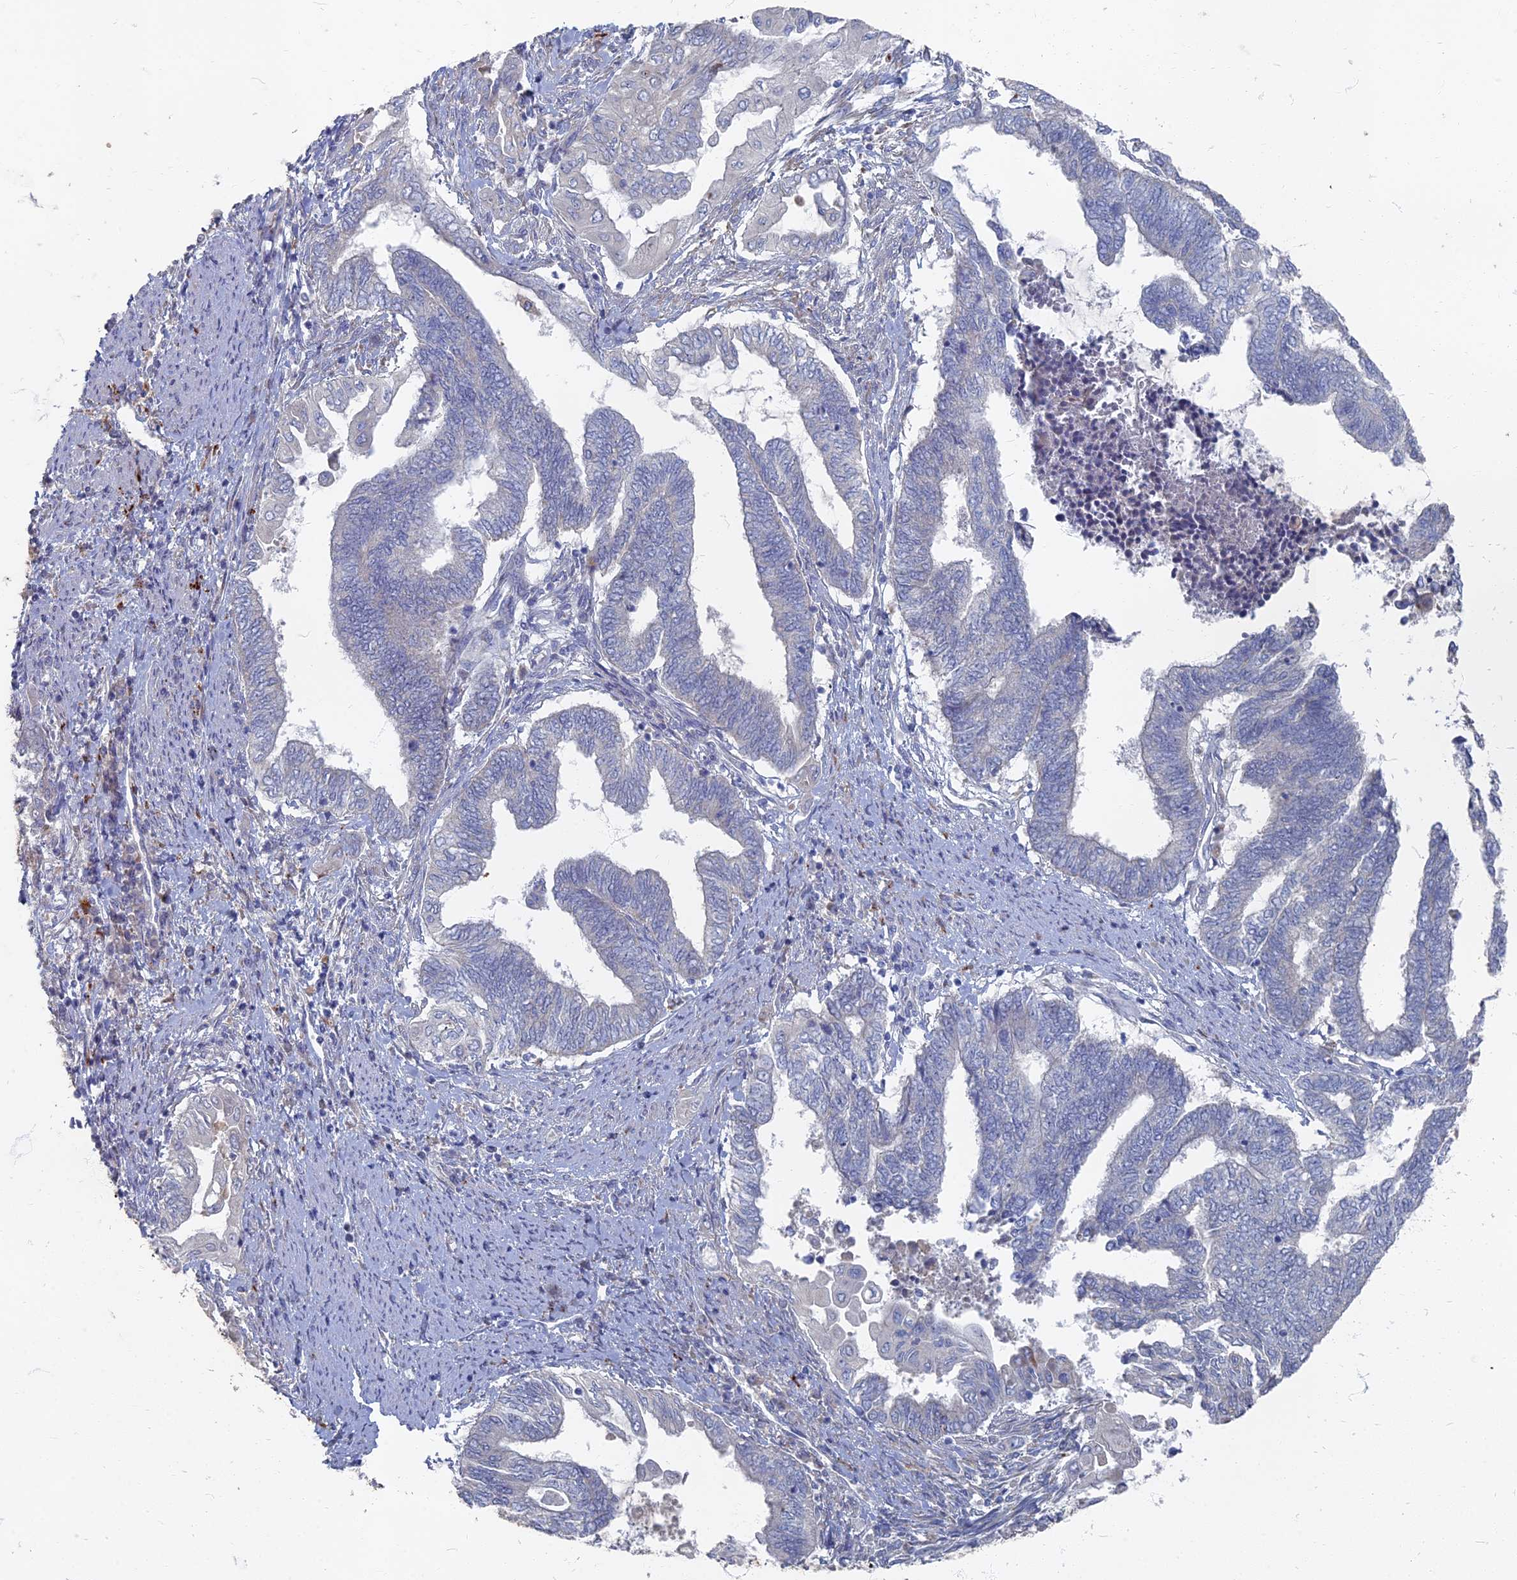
{"staining": {"intensity": "negative", "quantity": "none", "location": "none"}, "tissue": "endometrial cancer", "cell_type": "Tumor cells", "image_type": "cancer", "snomed": [{"axis": "morphology", "description": "Adenocarcinoma, NOS"}, {"axis": "topography", "description": "Uterus"}, {"axis": "topography", "description": "Endometrium"}], "caption": "Tumor cells show no significant staining in endometrial cancer (adenocarcinoma).", "gene": "TMEM128", "patient": {"sex": "female", "age": 70}}